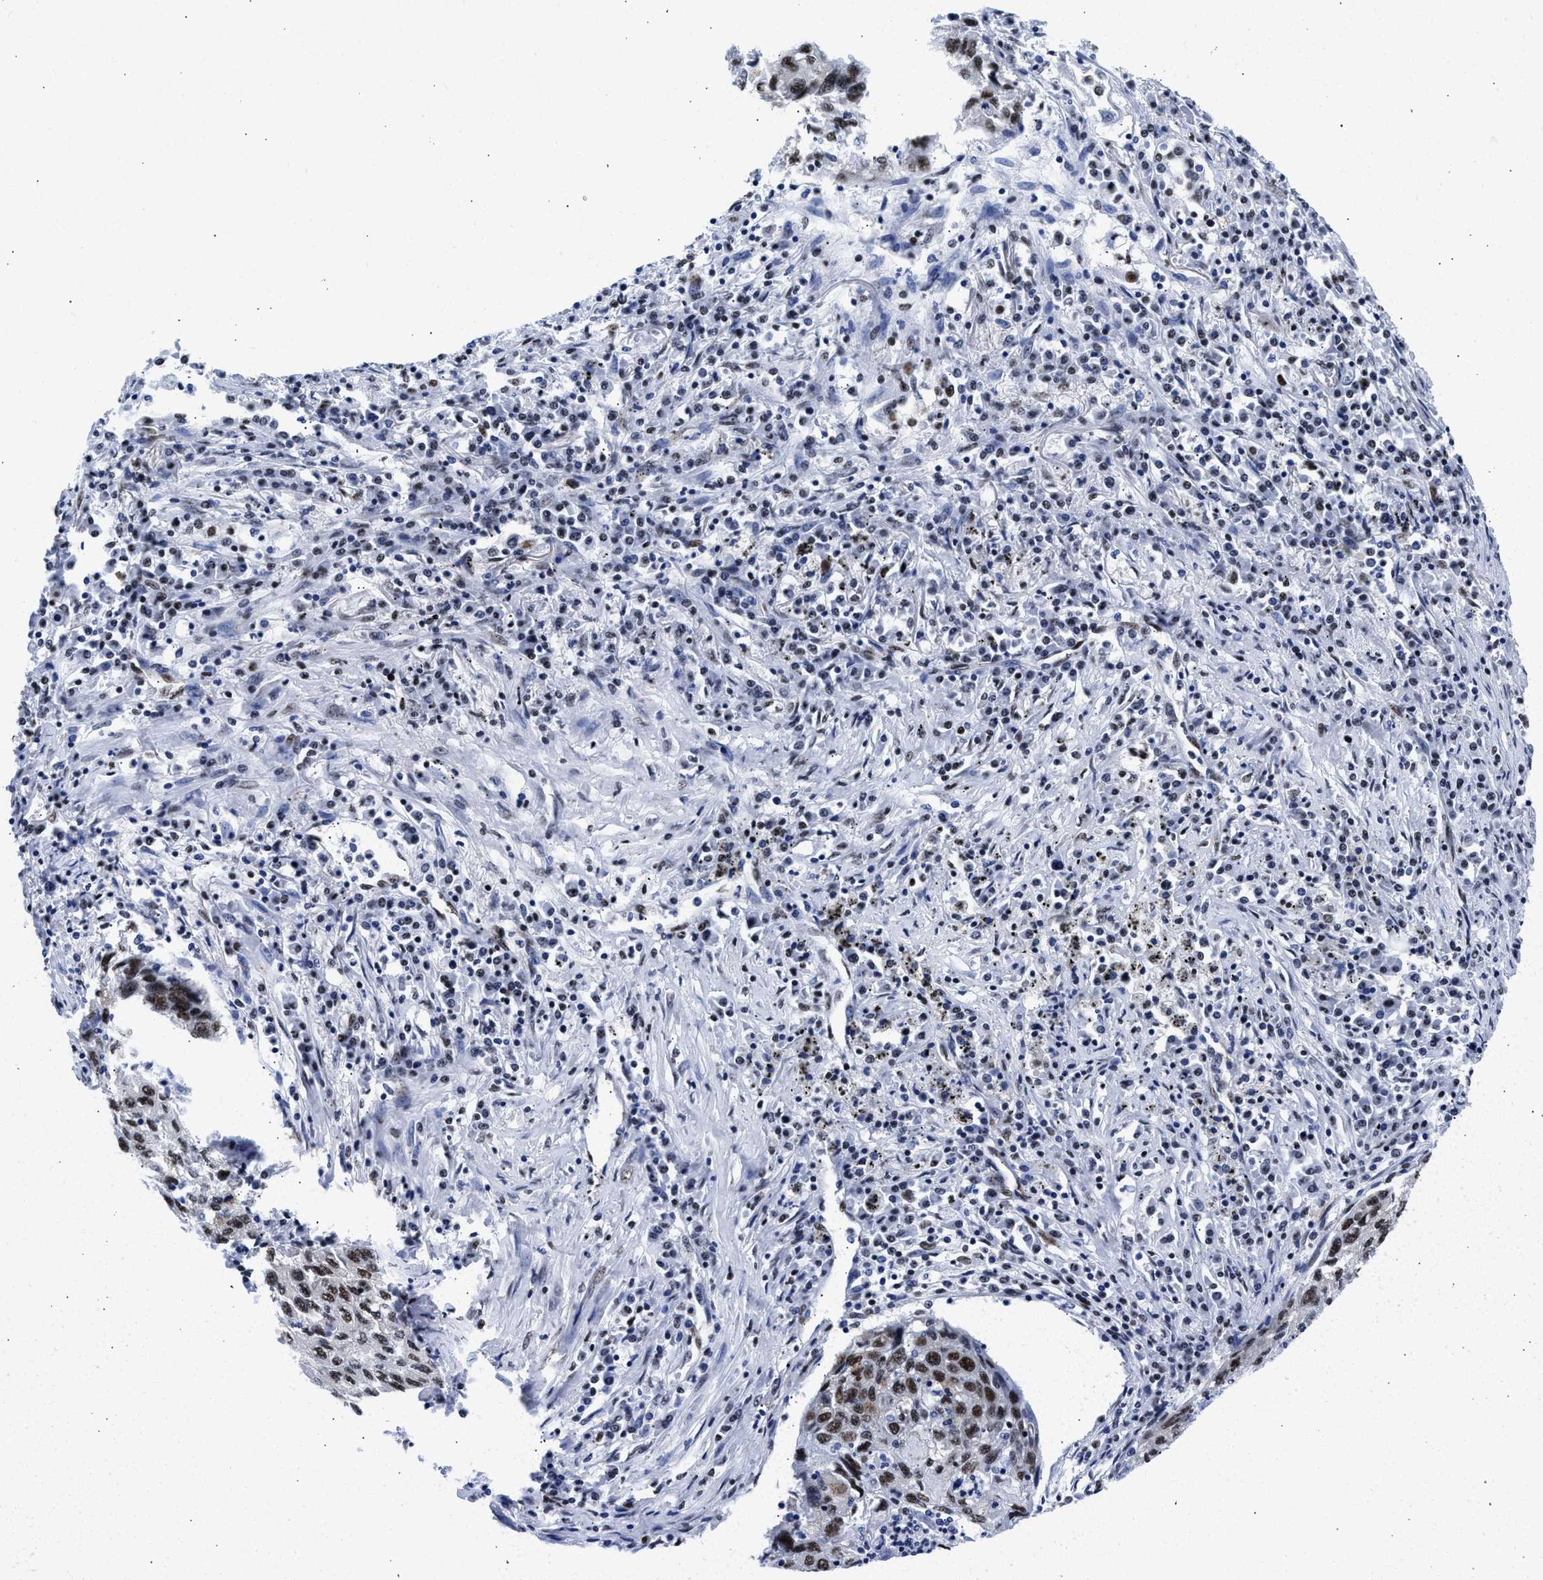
{"staining": {"intensity": "moderate", "quantity": ">75%", "location": "nuclear"}, "tissue": "lung cancer", "cell_type": "Tumor cells", "image_type": "cancer", "snomed": [{"axis": "morphology", "description": "Squamous cell carcinoma, NOS"}, {"axis": "topography", "description": "Lung"}], "caption": "This histopathology image demonstrates immunohistochemistry (IHC) staining of human squamous cell carcinoma (lung), with medium moderate nuclear expression in approximately >75% of tumor cells.", "gene": "RBM8A", "patient": {"sex": "female", "age": 63}}